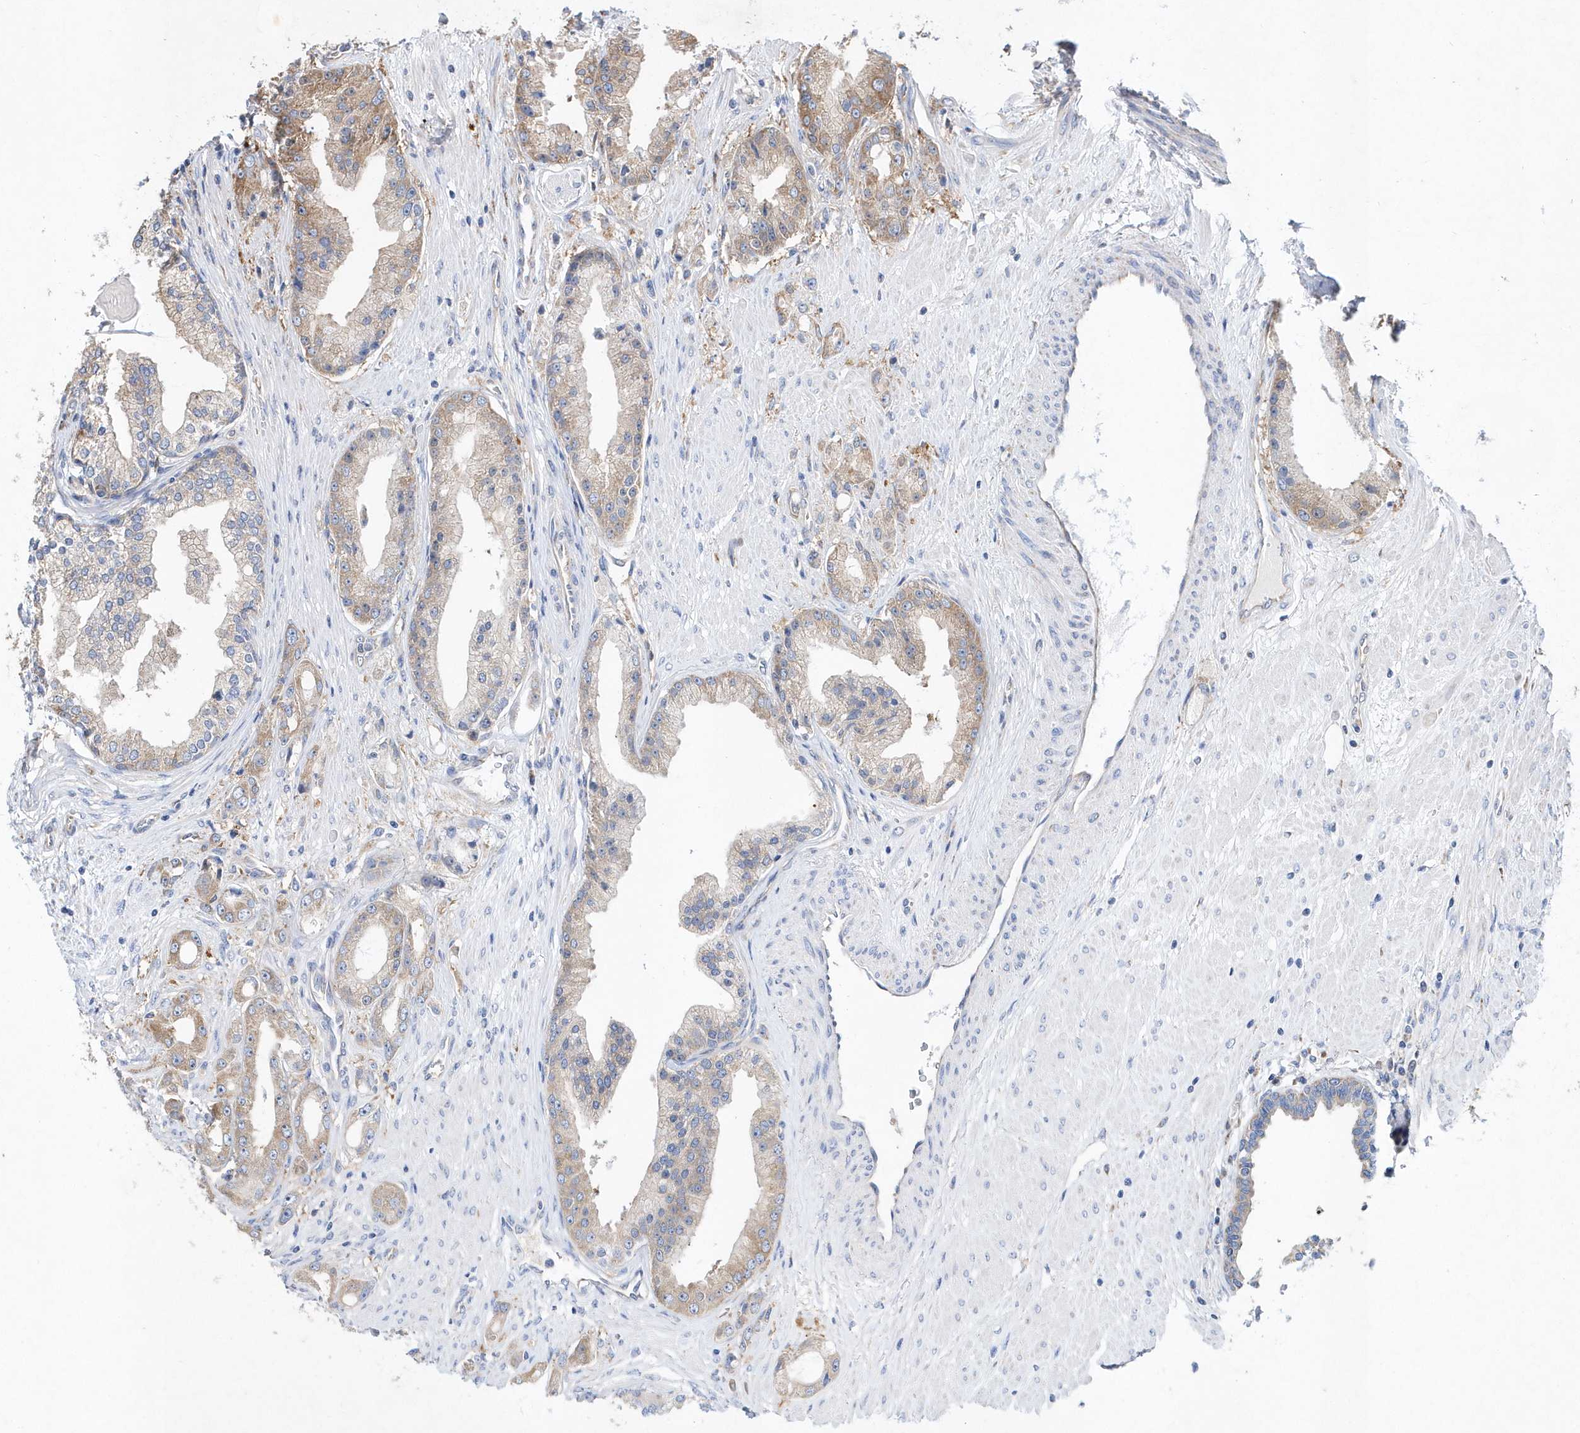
{"staining": {"intensity": "moderate", "quantity": "25%-75%", "location": "cytoplasmic/membranous"}, "tissue": "prostate cancer", "cell_type": "Tumor cells", "image_type": "cancer", "snomed": [{"axis": "morphology", "description": "Adenocarcinoma, Low grade"}, {"axis": "topography", "description": "Prostate"}], "caption": "An immunohistochemistry (IHC) micrograph of neoplastic tissue is shown. Protein staining in brown shows moderate cytoplasmic/membranous positivity in prostate cancer (low-grade adenocarcinoma) within tumor cells. Ihc stains the protein in brown and the nuclei are stained blue.", "gene": "JKAMP", "patient": {"sex": "male", "age": 67}}